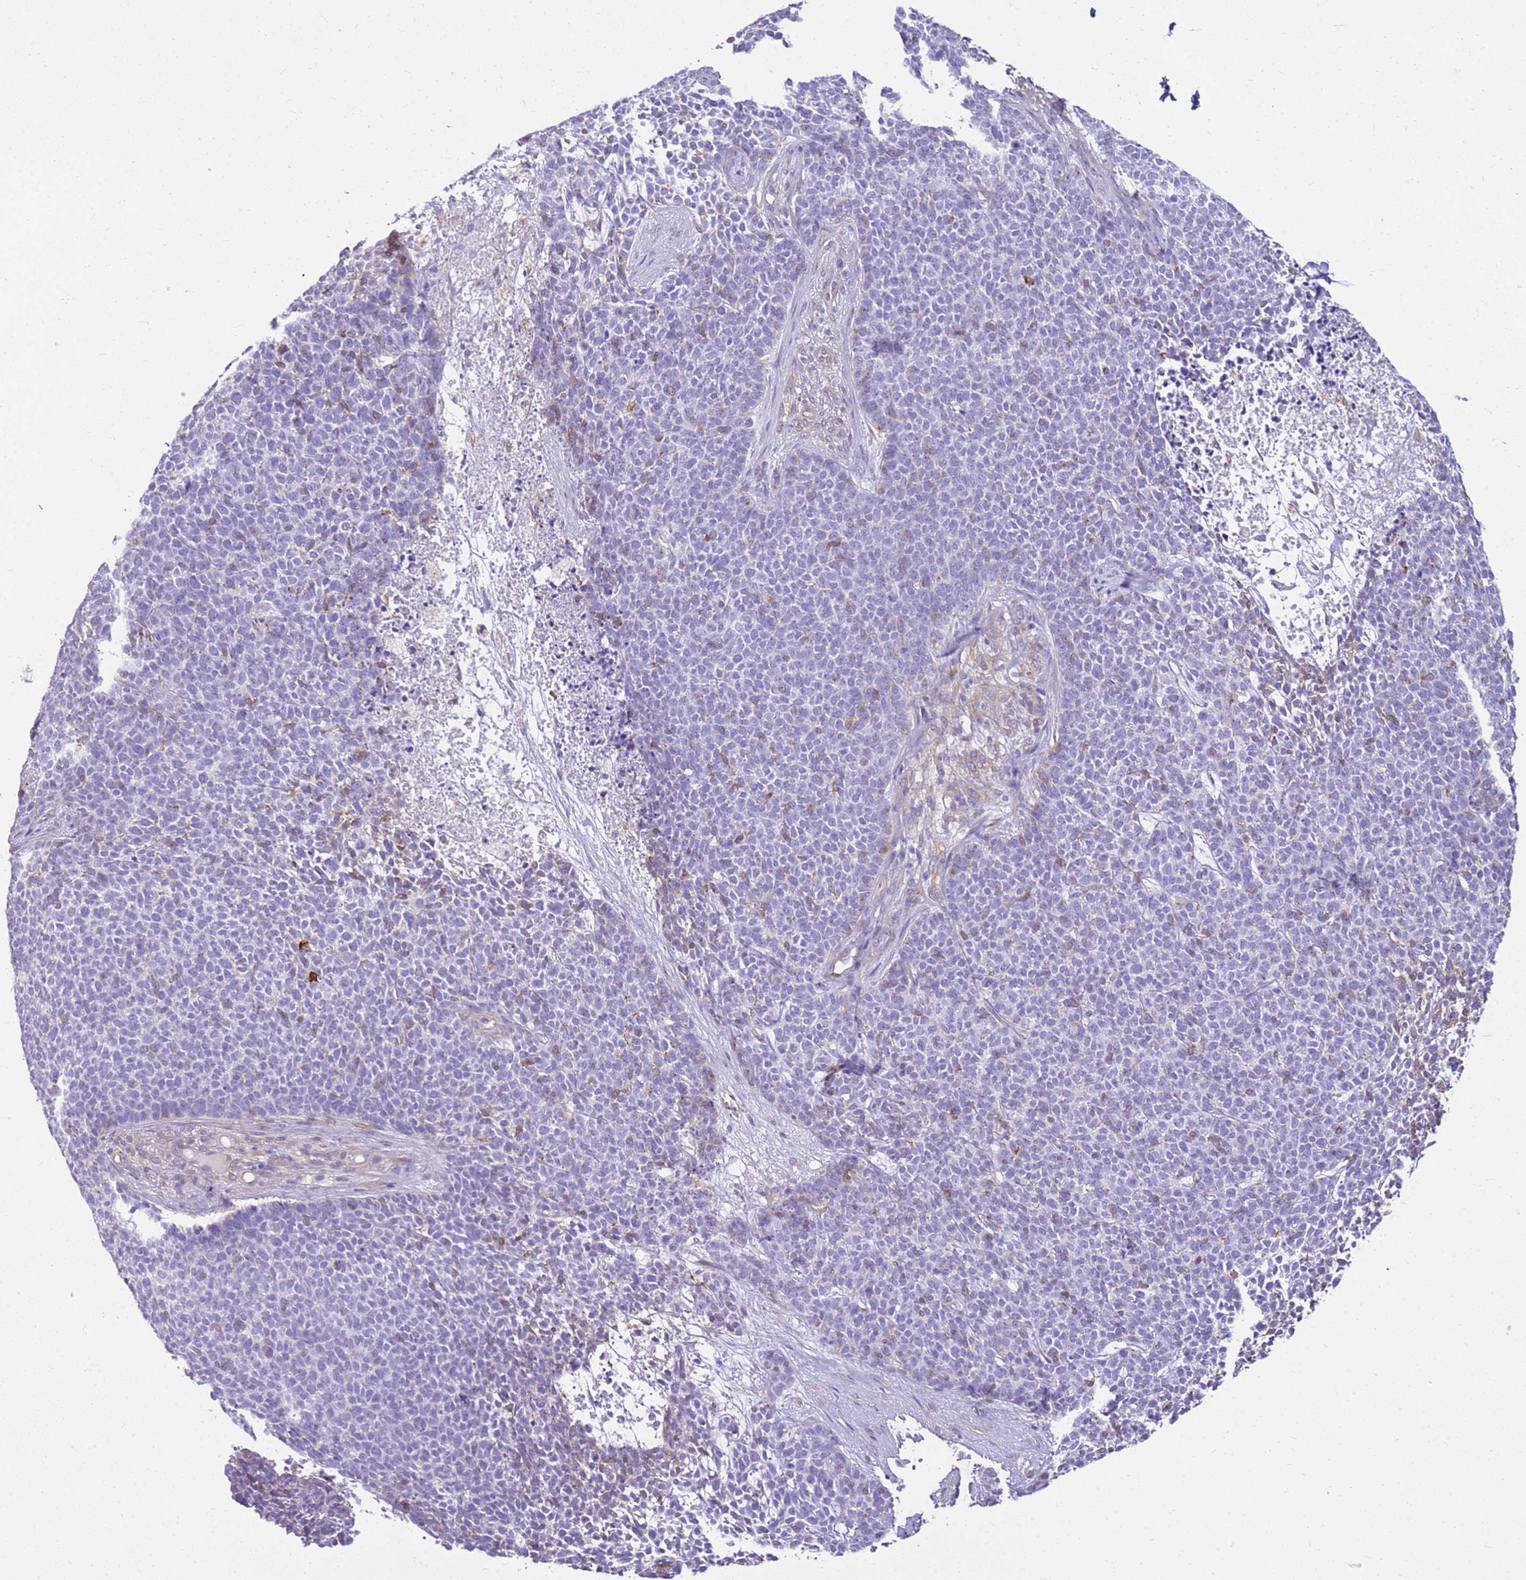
{"staining": {"intensity": "negative", "quantity": "none", "location": "none"}, "tissue": "skin cancer", "cell_type": "Tumor cells", "image_type": "cancer", "snomed": [{"axis": "morphology", "description": "Basal cell carcinoma"}, {"axis": "topography", "description": "Skin"}], "caption": "Tumor cells show no significant positivity in skin cancer.", "gene": "HSPB1", "patient": {"sex": "female", "age": 84}}